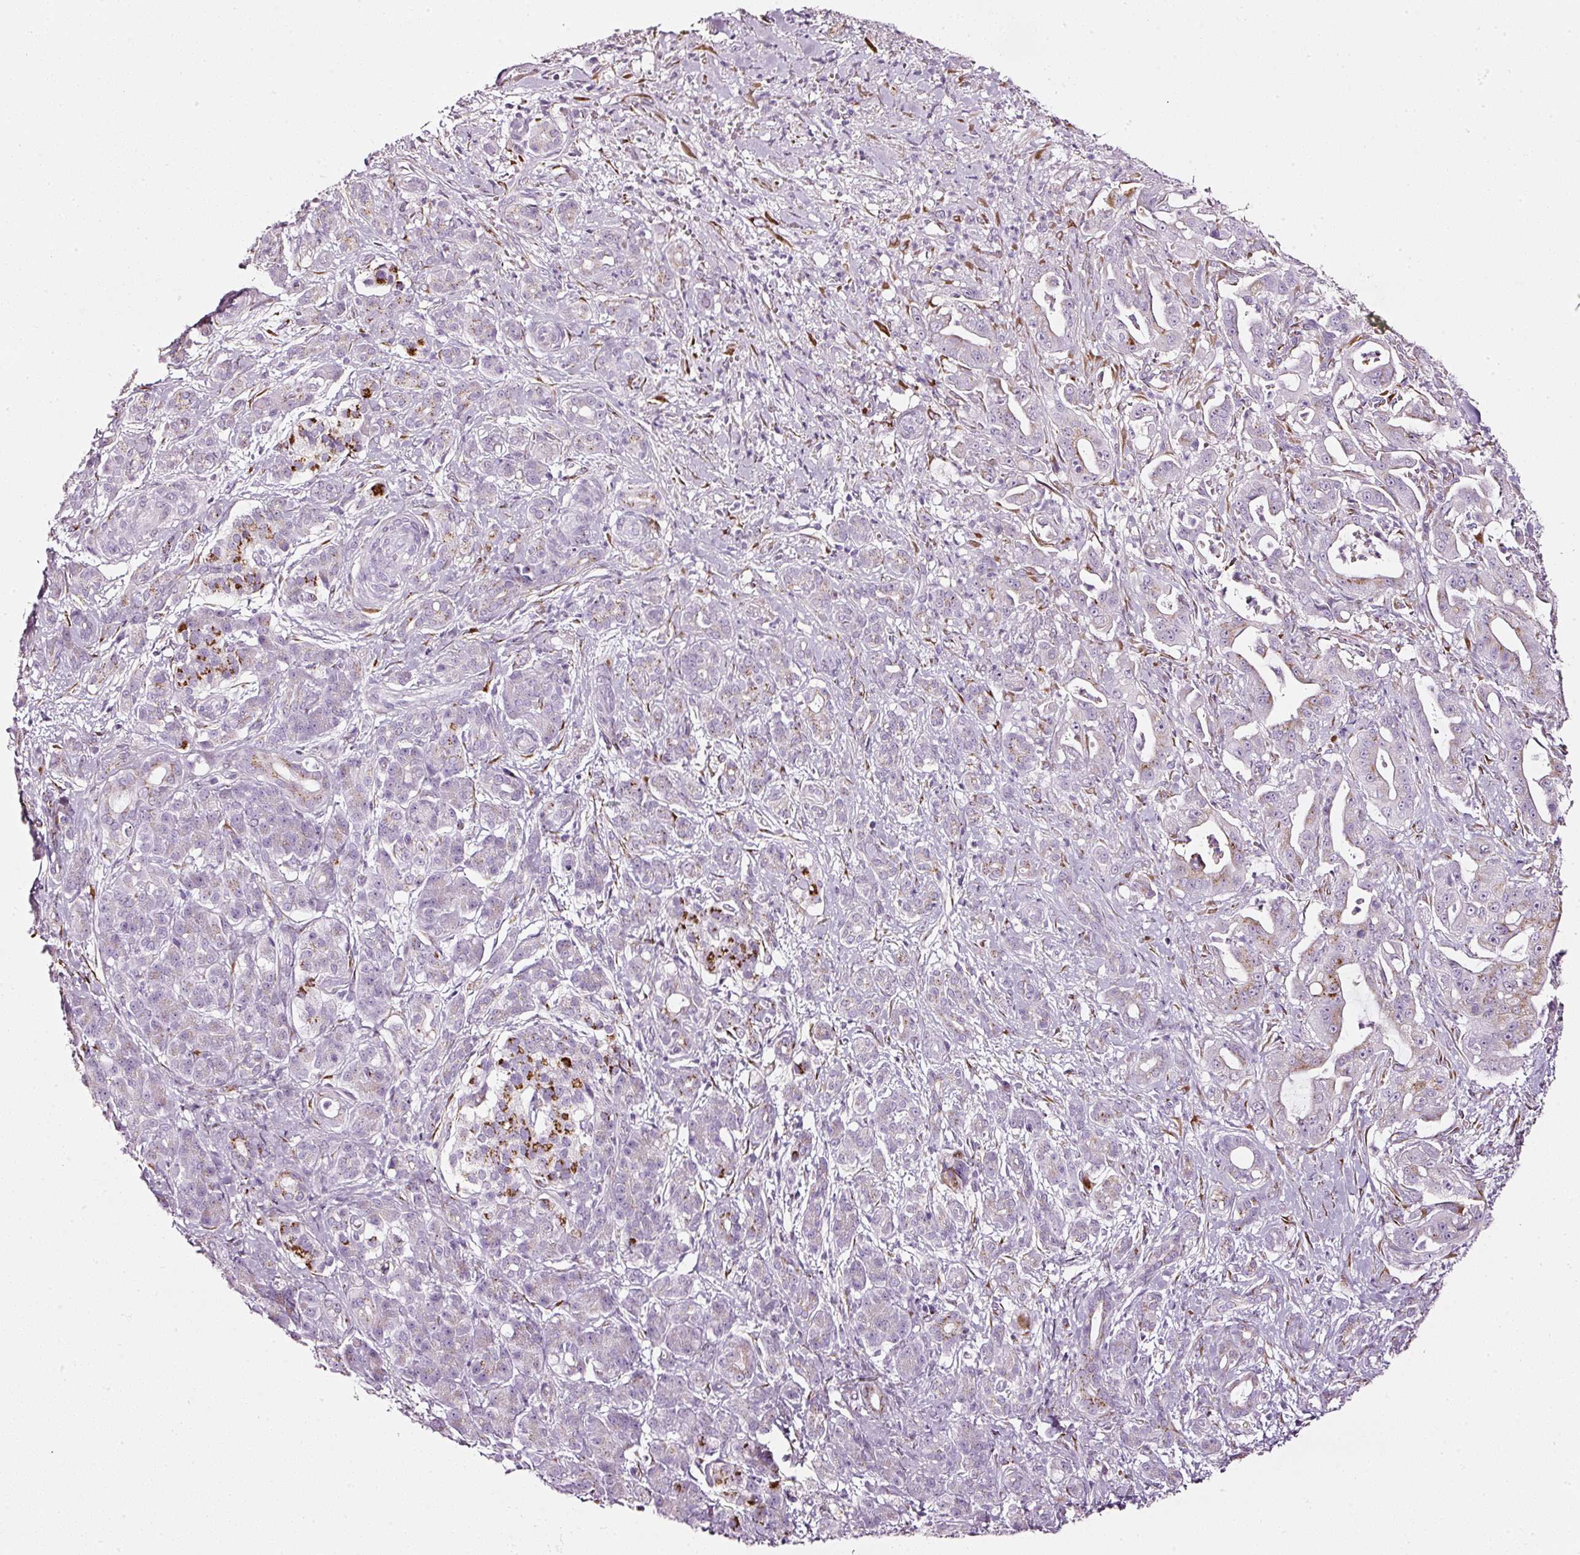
{"staining": {"intensity": "moderate", "quantity": "25%-75%", "location": "cytoplasmic/membranous"}, "tissue": "pancreatic cancer", "cell_type": "Tumor cells", "image_type": "cancer", "snomed": [{"axis": "morphology", "description": "Adenocarcinoma, NOS"}, {"axis": "topography", "description": "Pancreas"}], "caption": "Pancreatic adenocarcinoma tissue exhibits moderate cytoplasmic/membranous staining in about 25%-75% of tumor cells, visualized by immunohistochemistry.", "gene": "SDF4", "patient": {"sex": "male", "age": 57}}